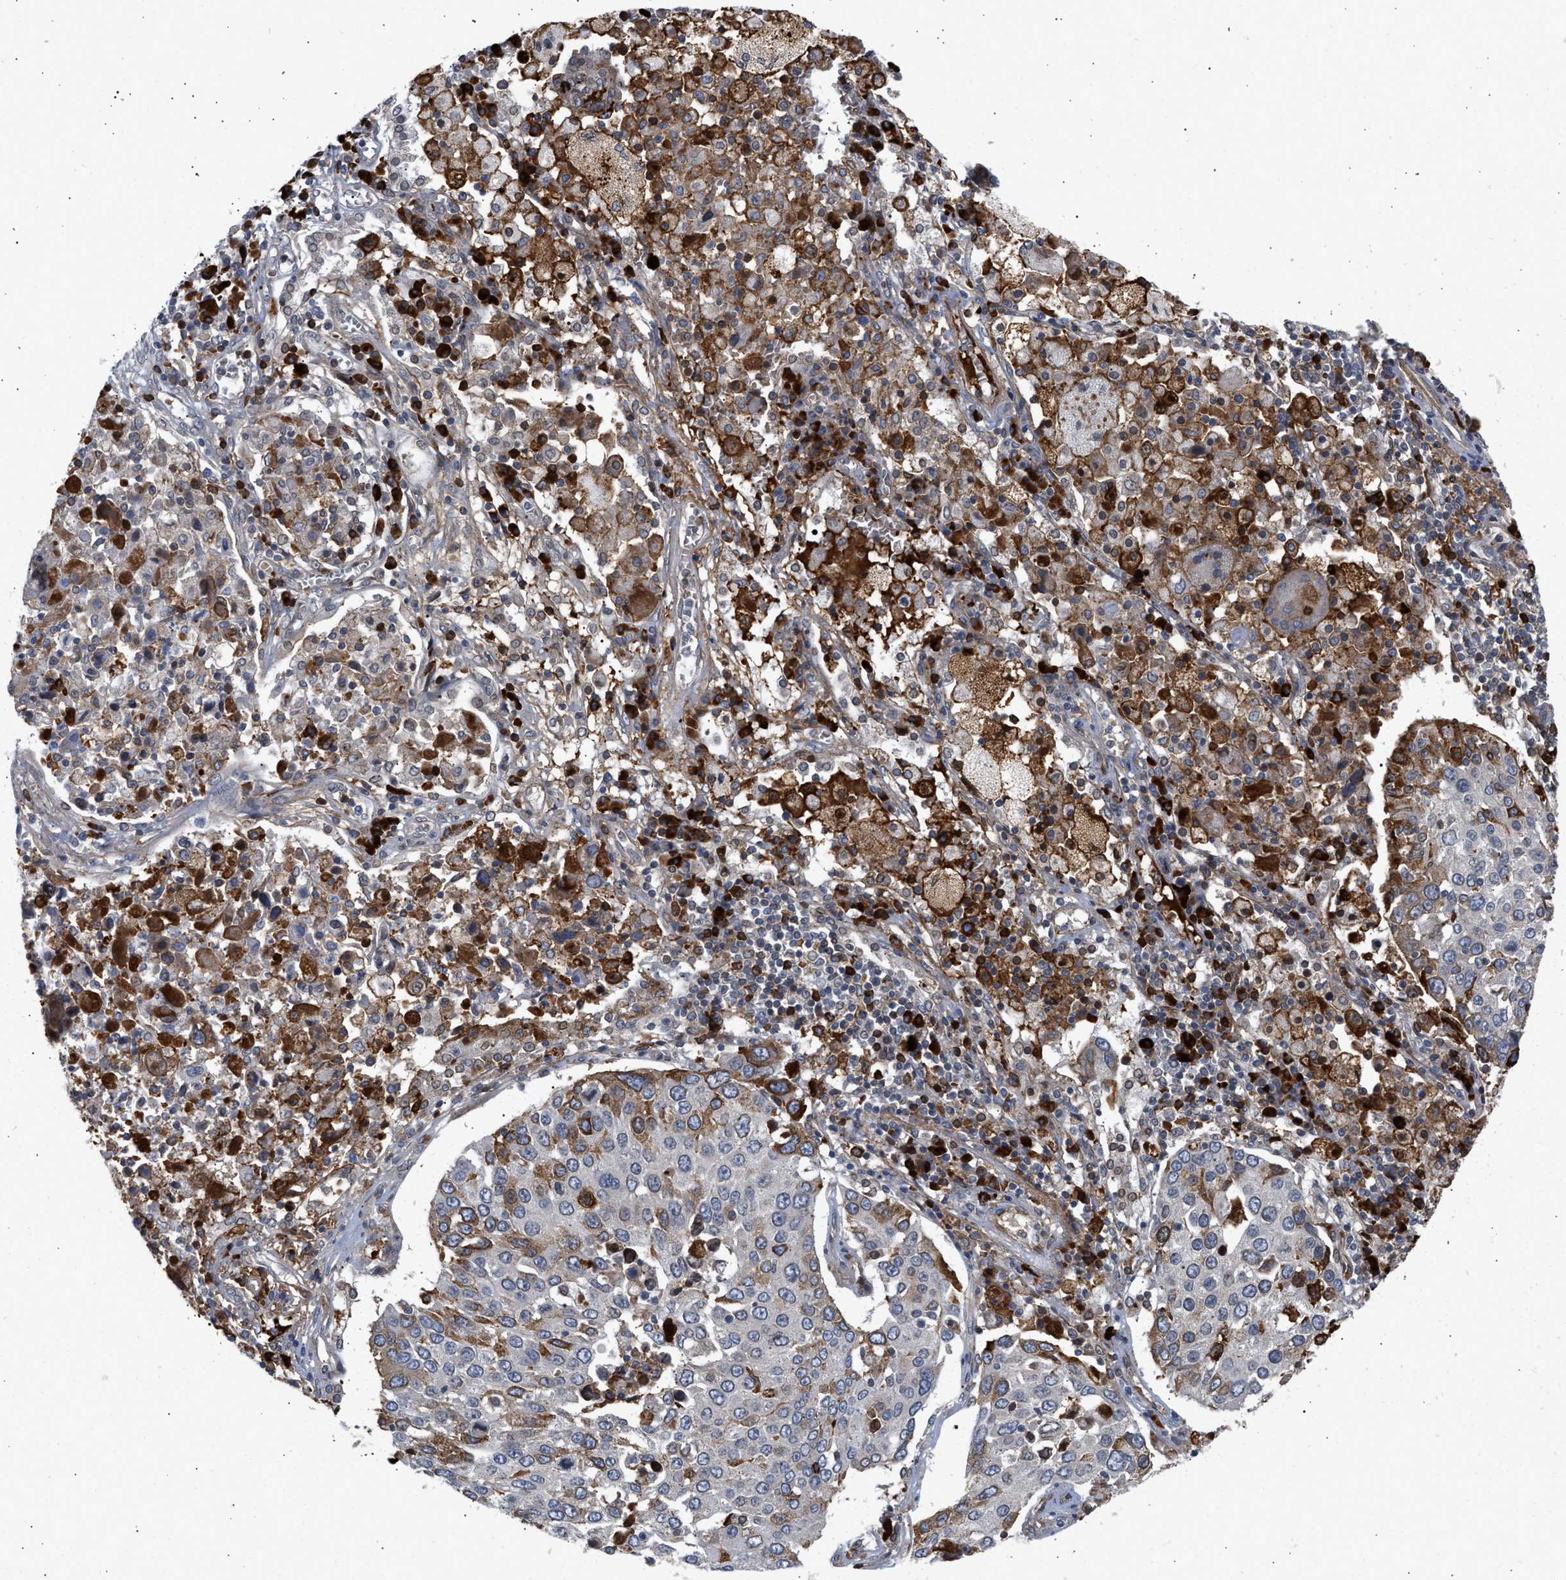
{"staining": {"intensity": "negative", "quantity": "none", "location": "none"}, "tissue": "lung cancer", "cell_type": "Tumor cells", "image_type": "cancer", "snomed": [{"axis": "morphology", "description": "Squamous cell carcinoma, NOS"}, {"axis": "topography", "description": "Lung"}], "caption": "Human lung squamous cell carcinoma stained for a protein using immunohistochemistry (IHC) exhibits no staining in tumor cells.", "gene": "NUP62", "patient": {"sex": "male", "age": 65}}